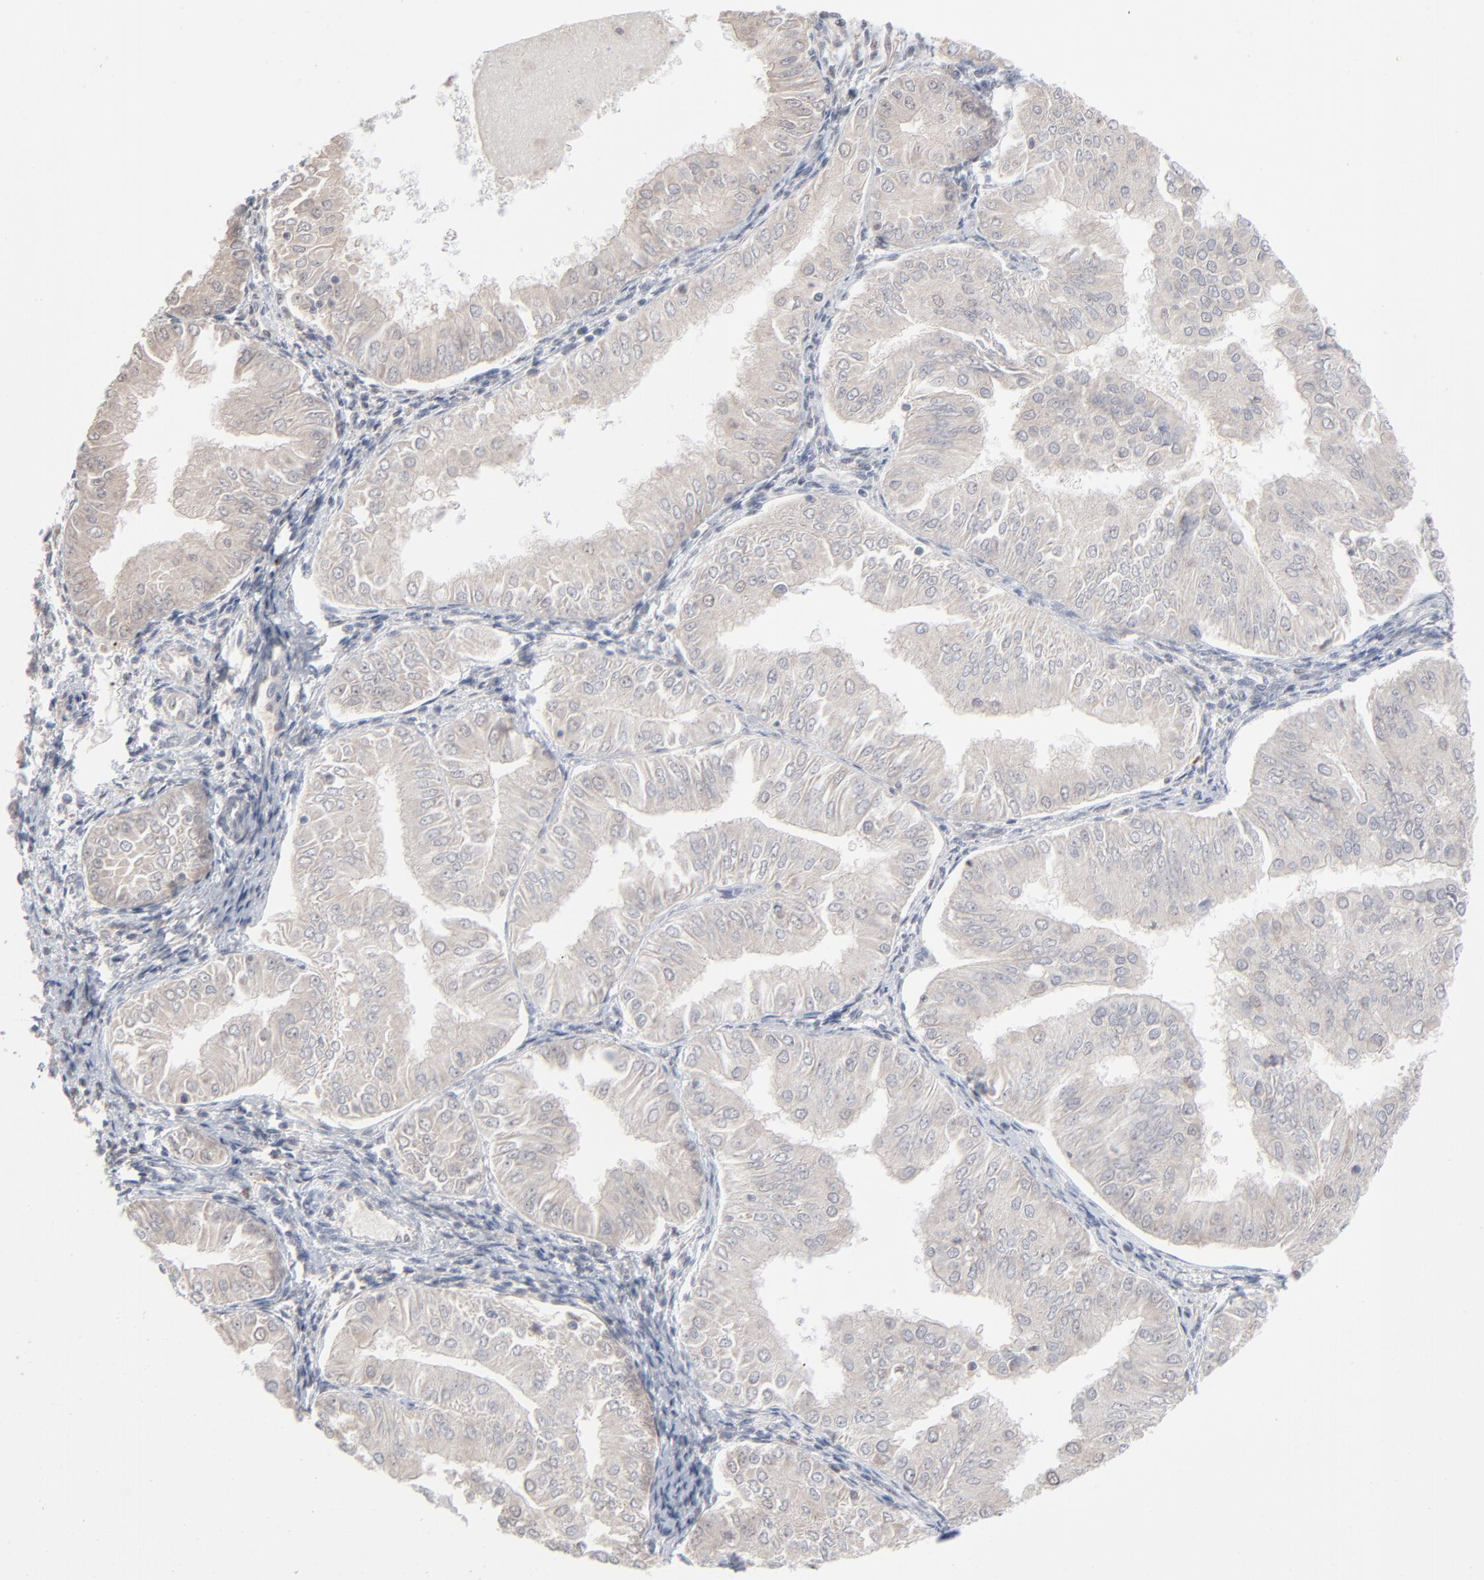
{"staining": {"intensity": "negative", "quantity": "none", "location": "none"}, "tissue": "endometrial cancer", "cell_type": "Tumor cells", "image_type": "cancer", "snomed": [{"axis": "morphology", "description": "Adenocarcinoma, NOS"}, {"axis": "topography", "description": "Endometrium"}], "caption": "DAB (3,3'-diaminobenzidine) immunohistochemical staining of human endometrial cancer (adenocarcinoma) demonstrates no significant staining in tumor cells.", "gene": "MPHOSPH6", "patient": {"sex": "female", "age": 53}}